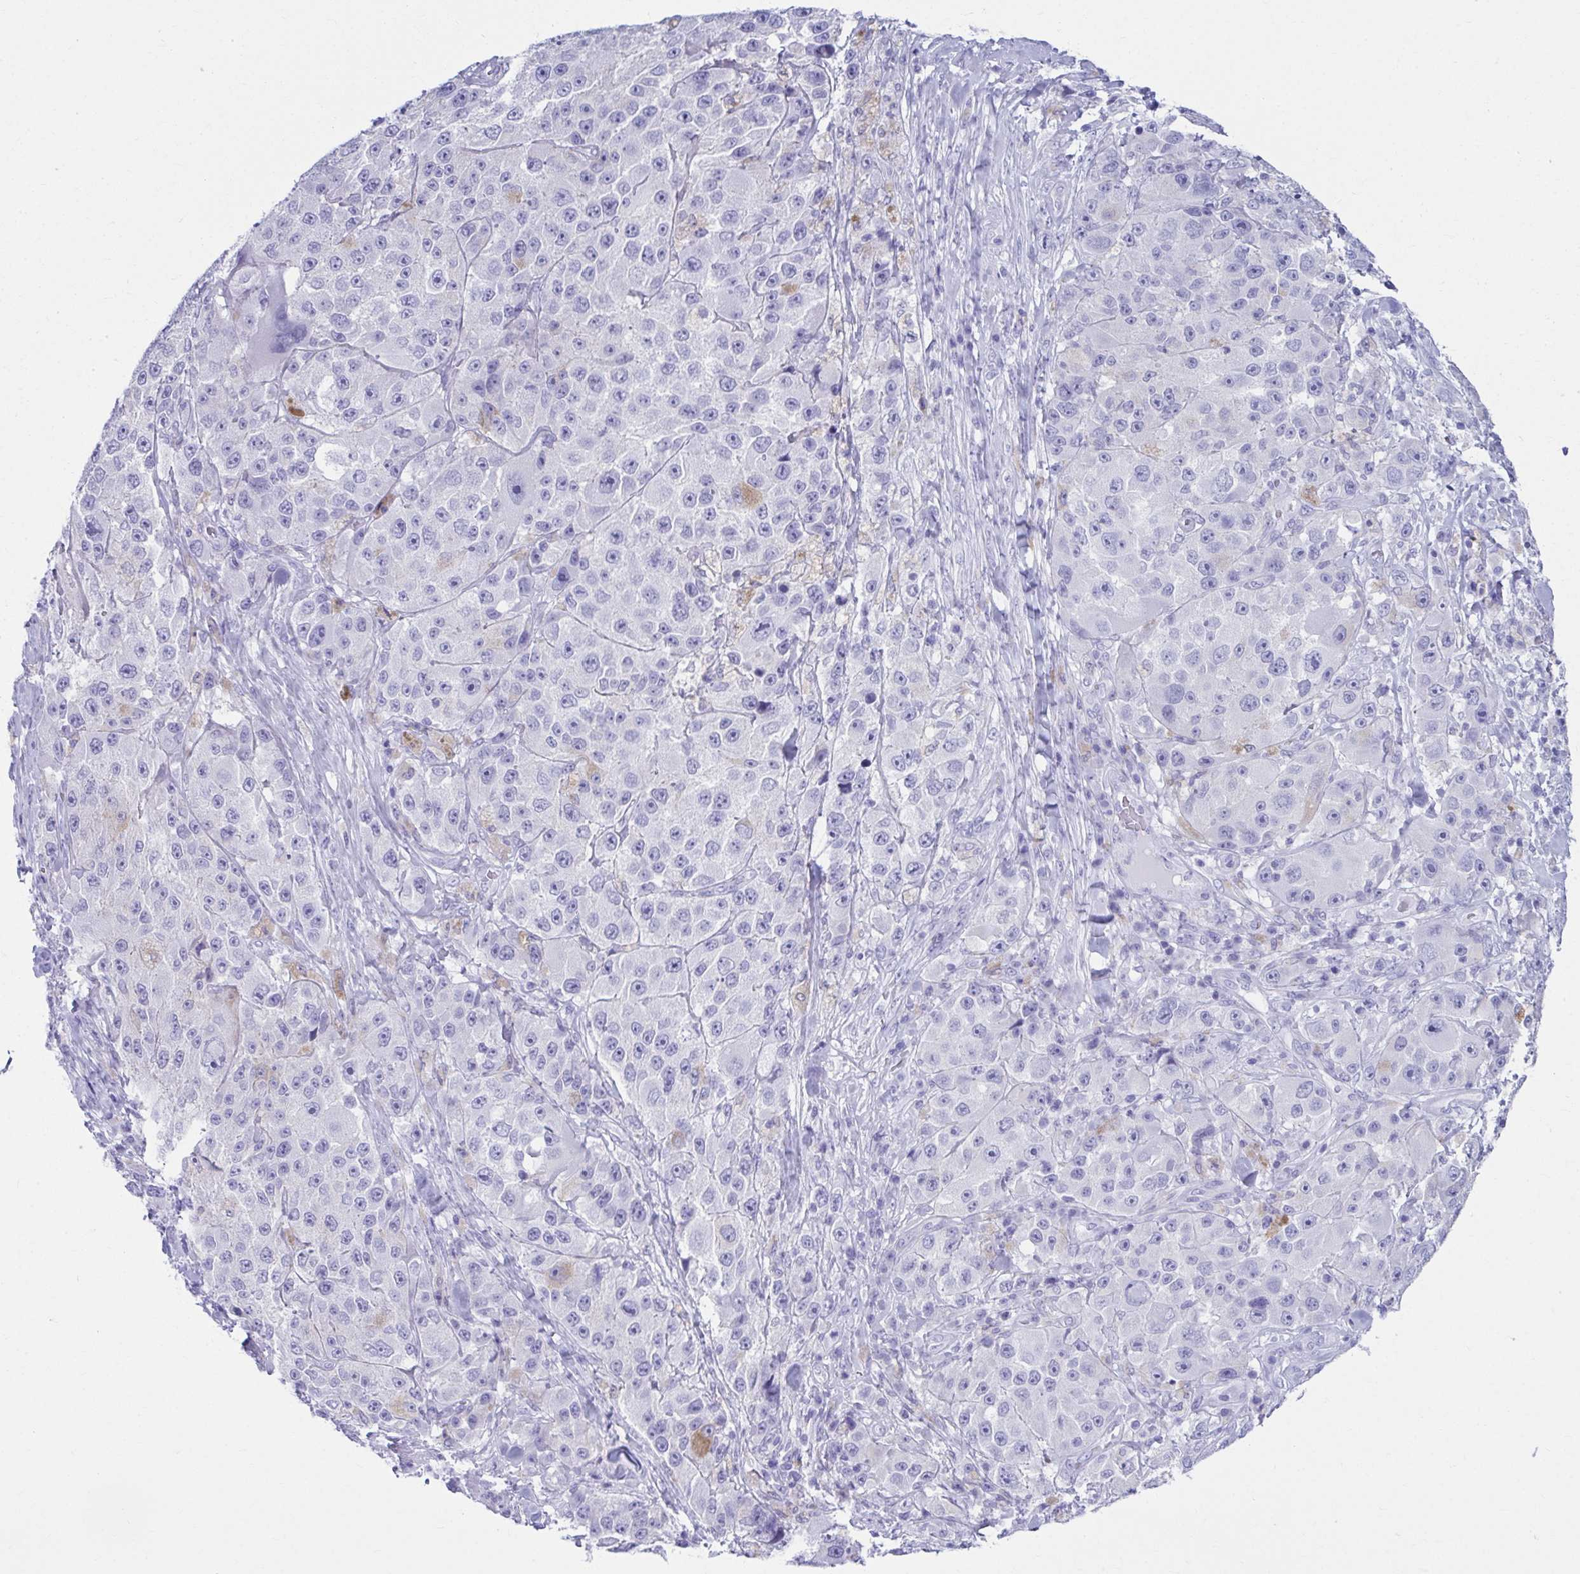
{"staining": {"intensity": "negative", "quantity": "none", "location": "none"}, "tissue": "melanoma", "cell_type": "Tumor cells", "image_type": "cancer", "snomed": [{"axis": "morphology", "description": "Malignant melanoma, Metastatic site"}, {"axis": "topography", "description": "Lymph node"}], "caption": "Immunohistochemical staining of human malignant melanoma (metastatic site) demonstrates no significant positivity in tumor cells.", "gene": "ATP4B", "patient": {"sex": "male", "age": 62}}